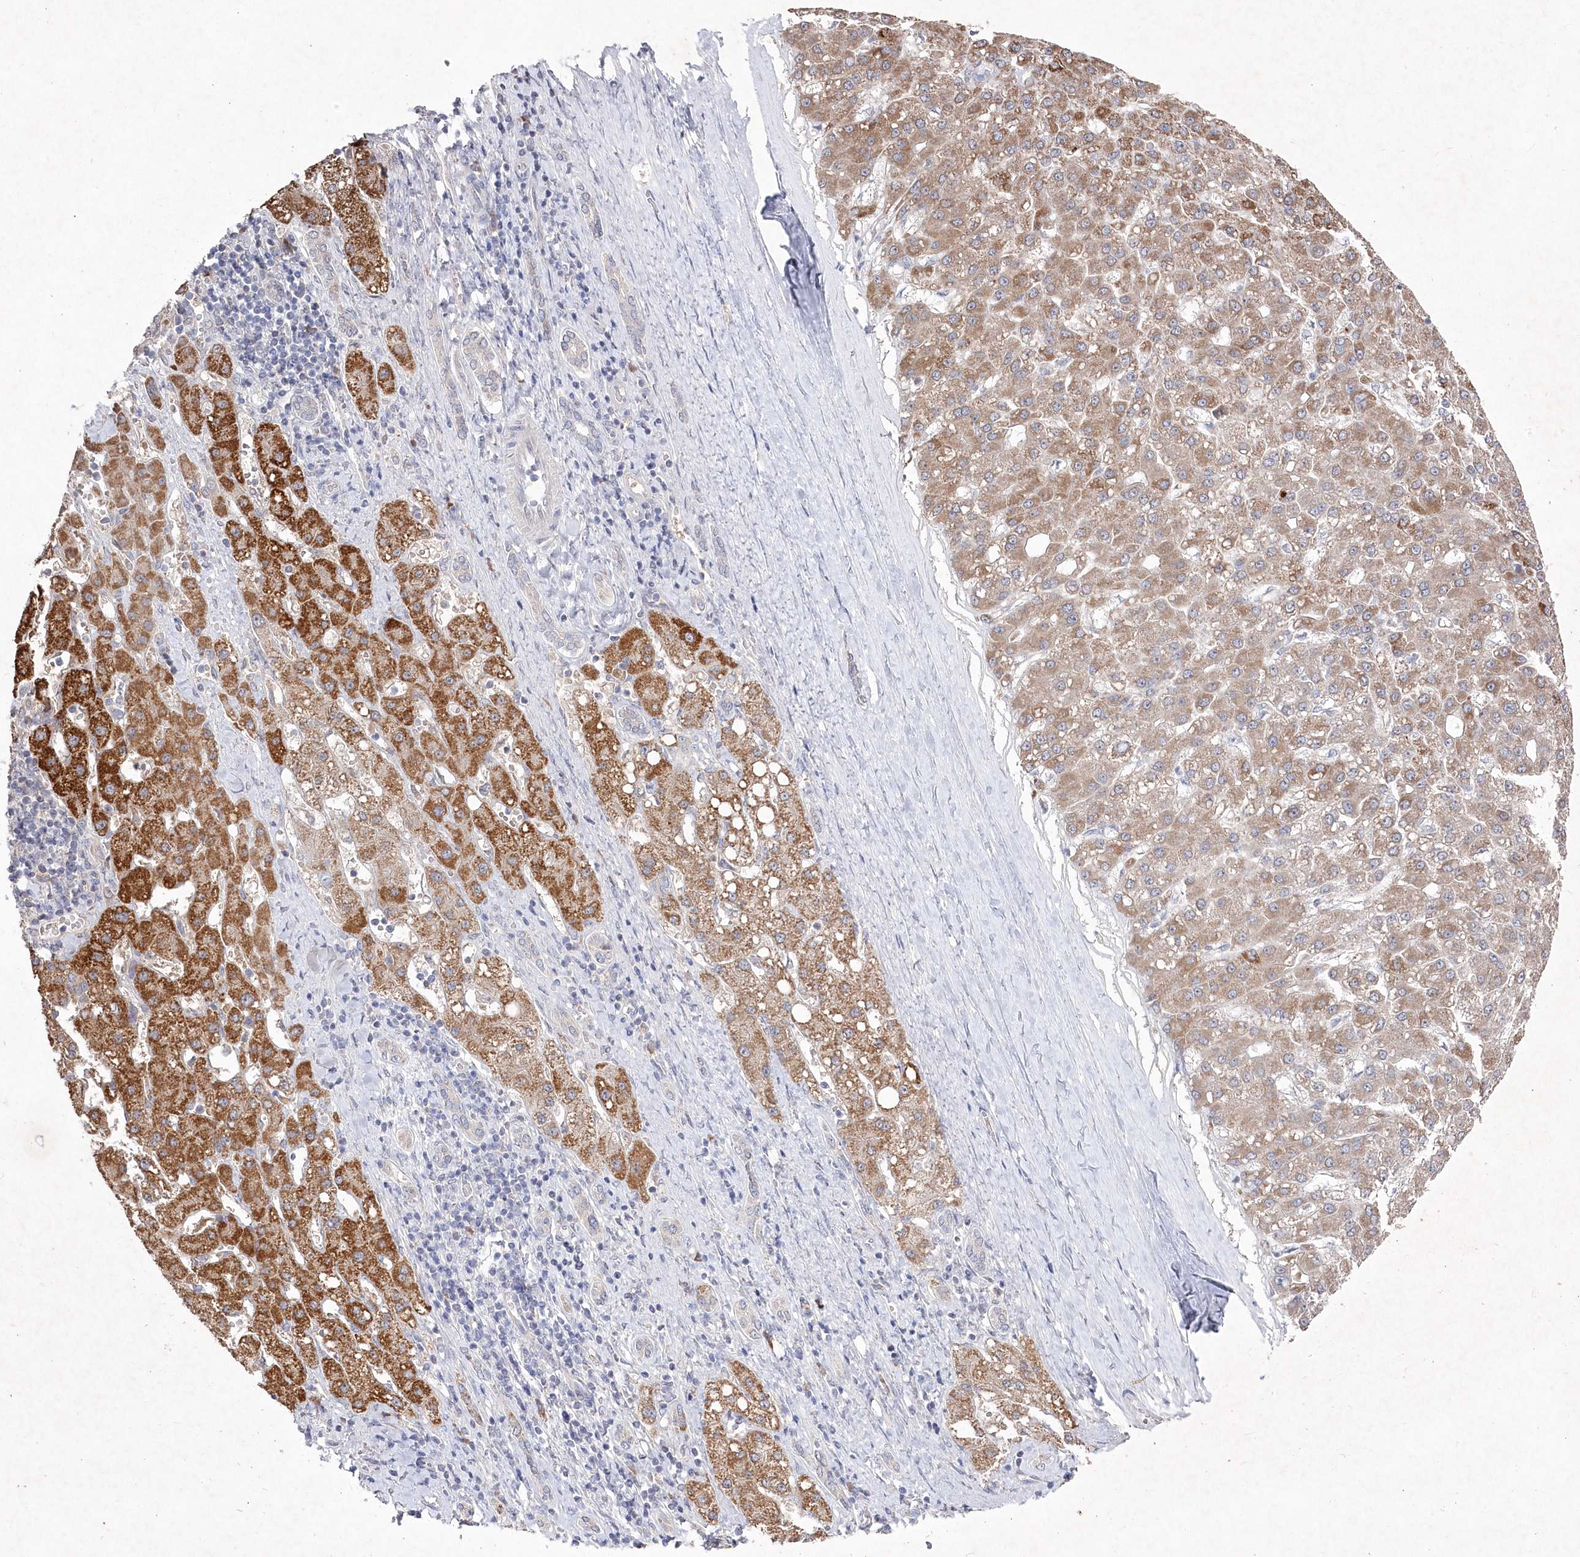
{"staining": {"intensity": "moderate", "quantity": "25%-75%", "location": "cytoplasmic/membranous"}, "tissue": "liver cancer", "cell_type": "Tumor cells", "image_type": "cancer", "snomed": [{"axis": "morphology", "description": "Carcinoma, Hepatocellular, NOS"}, {"axis": "topography", "description": "Liver"}], "caption": "Liver hepatocellular carcinoma tissue shows moderate cytoplasmic/membranous expression in approximately 25%-75% of tumor cells, visualized by immunohistochemistry. The protein is stained brown, and the nuclei are stained in blue (DAB IHC with brightfield microscopy, high magnification).", "gene": "TGFBRAP1", "patient": {"sex": "male", "age": 67}}